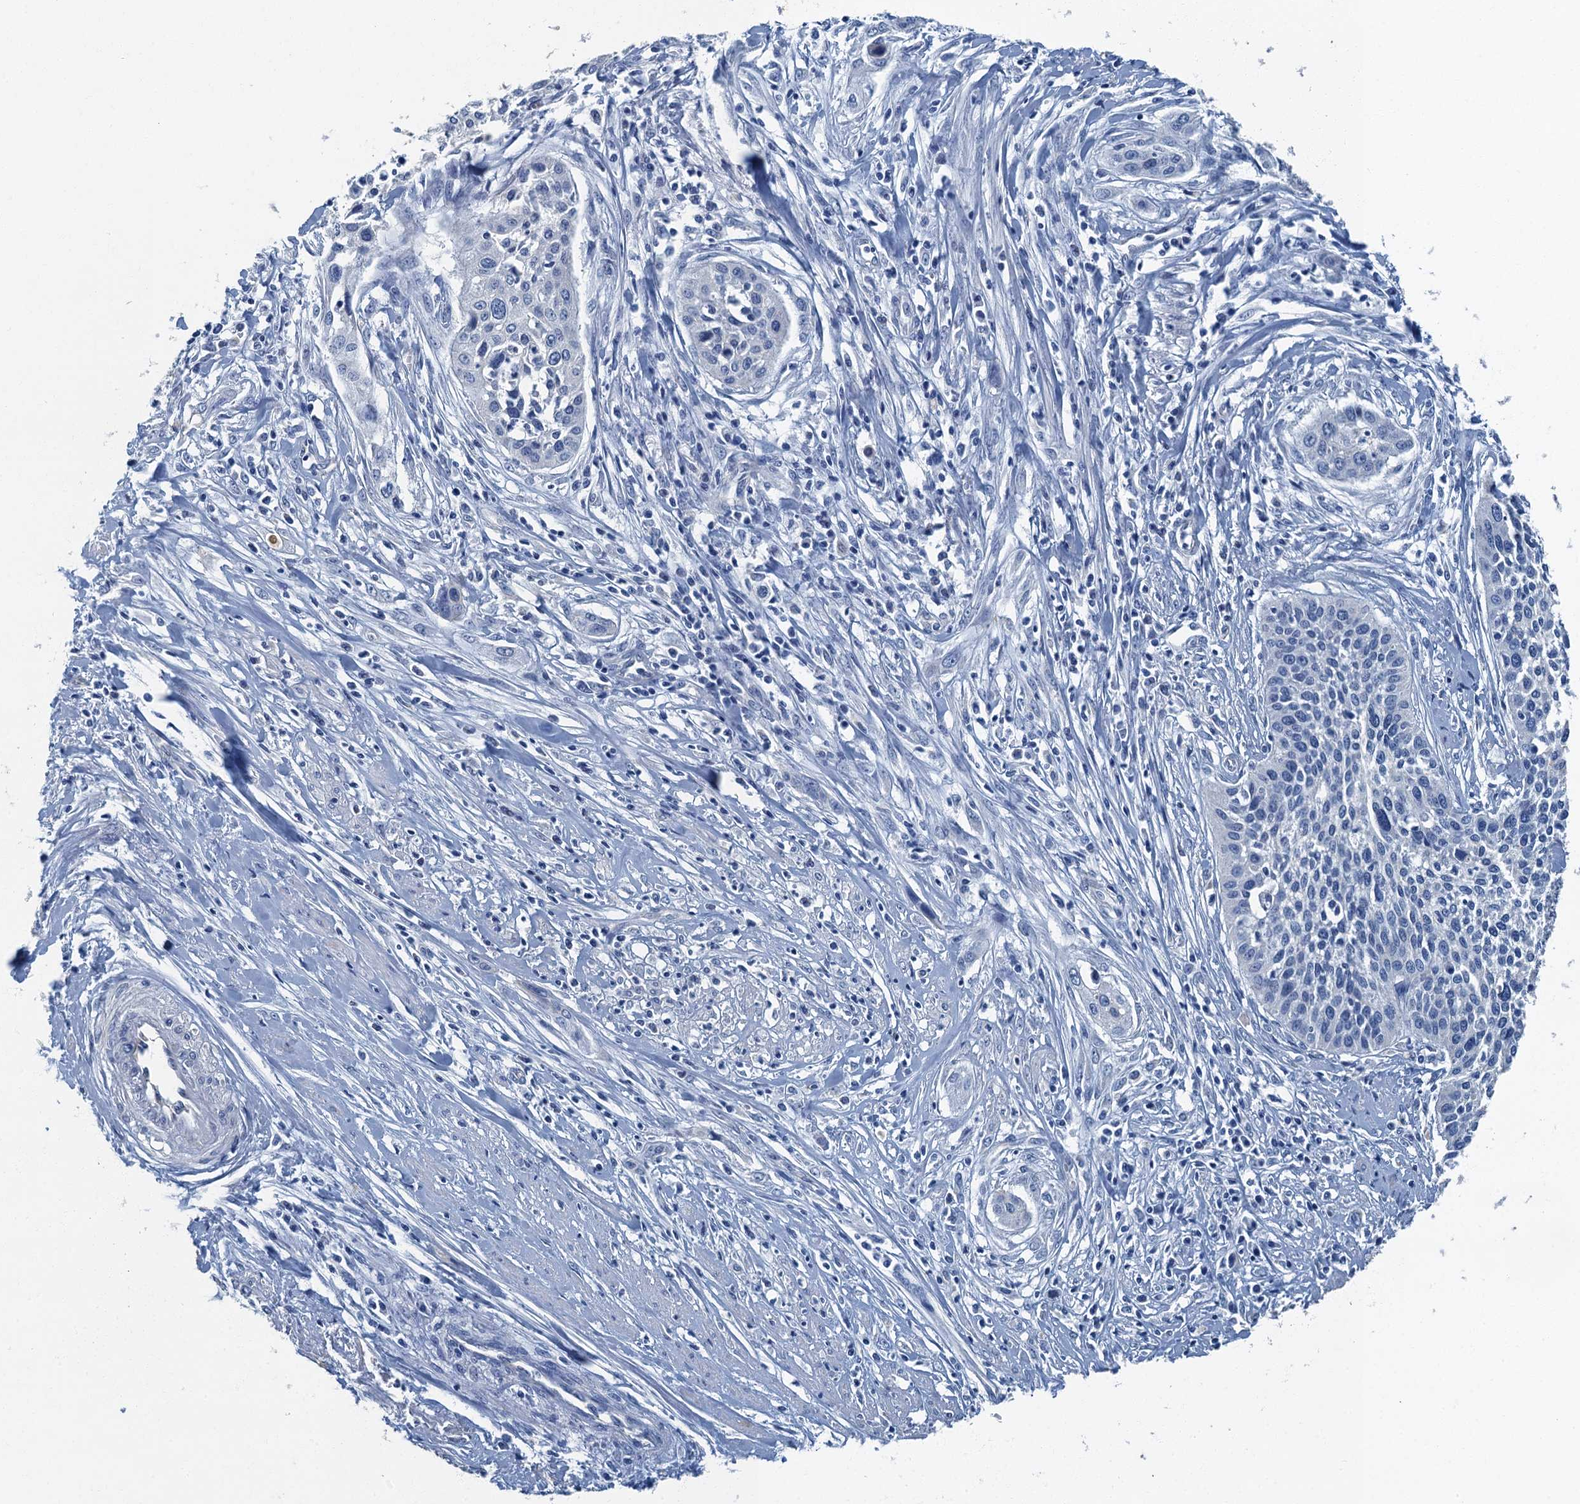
{"staining": {"intensity": "negative", "quantity": "none", "location": "none"}, "tissue": "cervical cancer", "cell_type": "Tumor cells", "image_type": "cancer", "snomed": [{"axis": "morphology", "description": "Squamous cell carcinoma, NOS"}, {"axis": "topography", "description": "Cervix"}], "caption": "Micrograph shows no significant protein positivity in tumor cells of squamous cell carcinoma (cervical). The staining is performed using DAB brown chromogen with nuclei counter-stained in using hematoxylin.", "gene": "GADL1", "patient": {"sex": "female", "age": 34}}